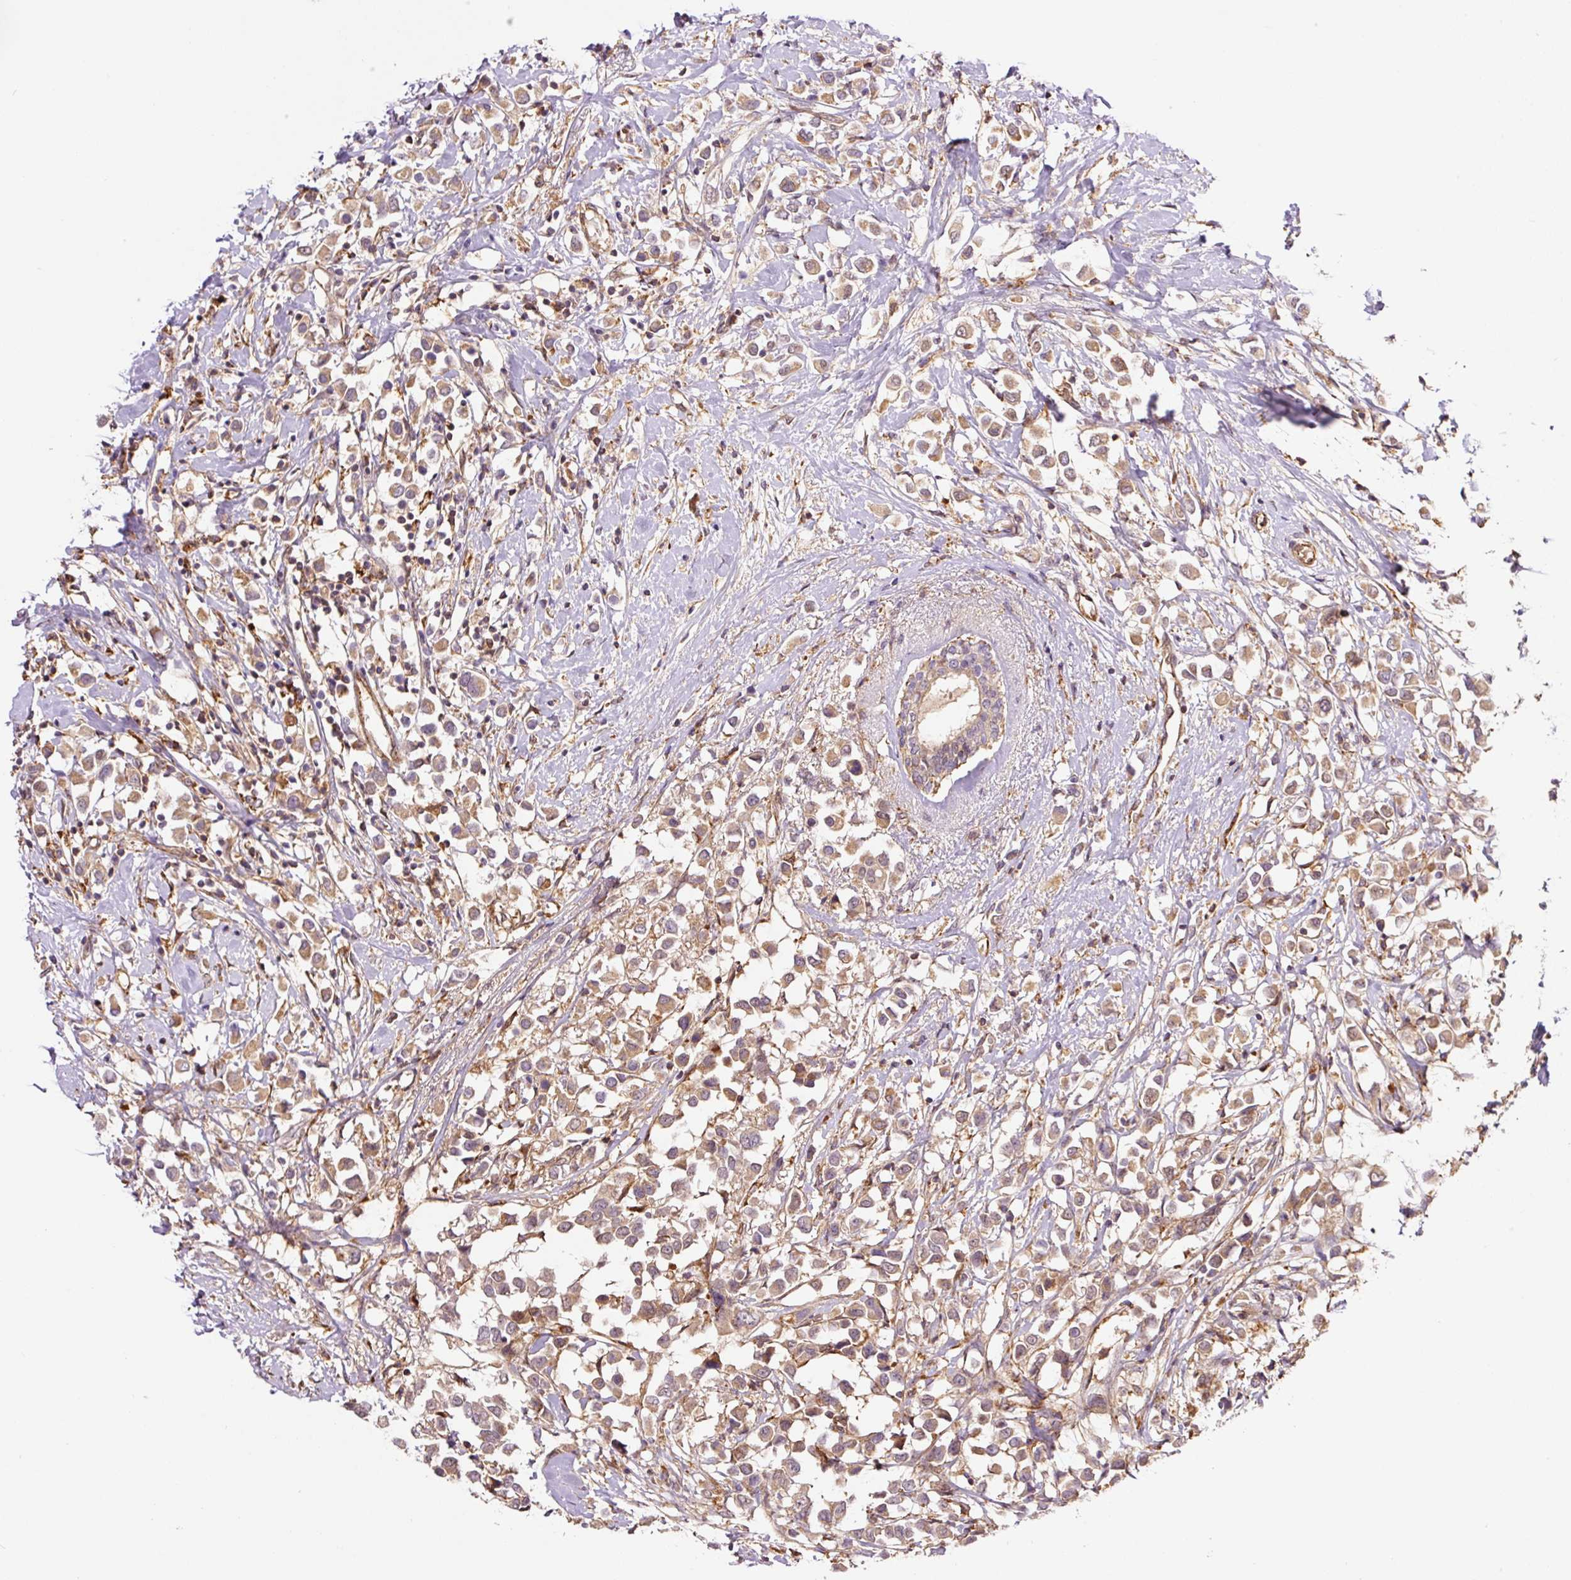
{"staining": {"intensity": "moderate", "quantity": ">75%", "location": "cytoplasmic/membranous"}, "tissue": "breast cancer", "cell_type": "Tumor cells", "image_type": "cancer", "snomed": [{"axis": "morphology", "description": "Duct carcinoma"}, {"axis": "topography", "description": "Breast"}], "caption": "An immunohistochemistry photomicrograph of tumor tissue is shown. Protein staining in brown labels moderate cytoplasmic/membranous positivity in breast cancer (infiltrating ductal carcinoma) within tumor cells.", "gene": "PCK2", "patient": {"sex": "female", "age": 61}}